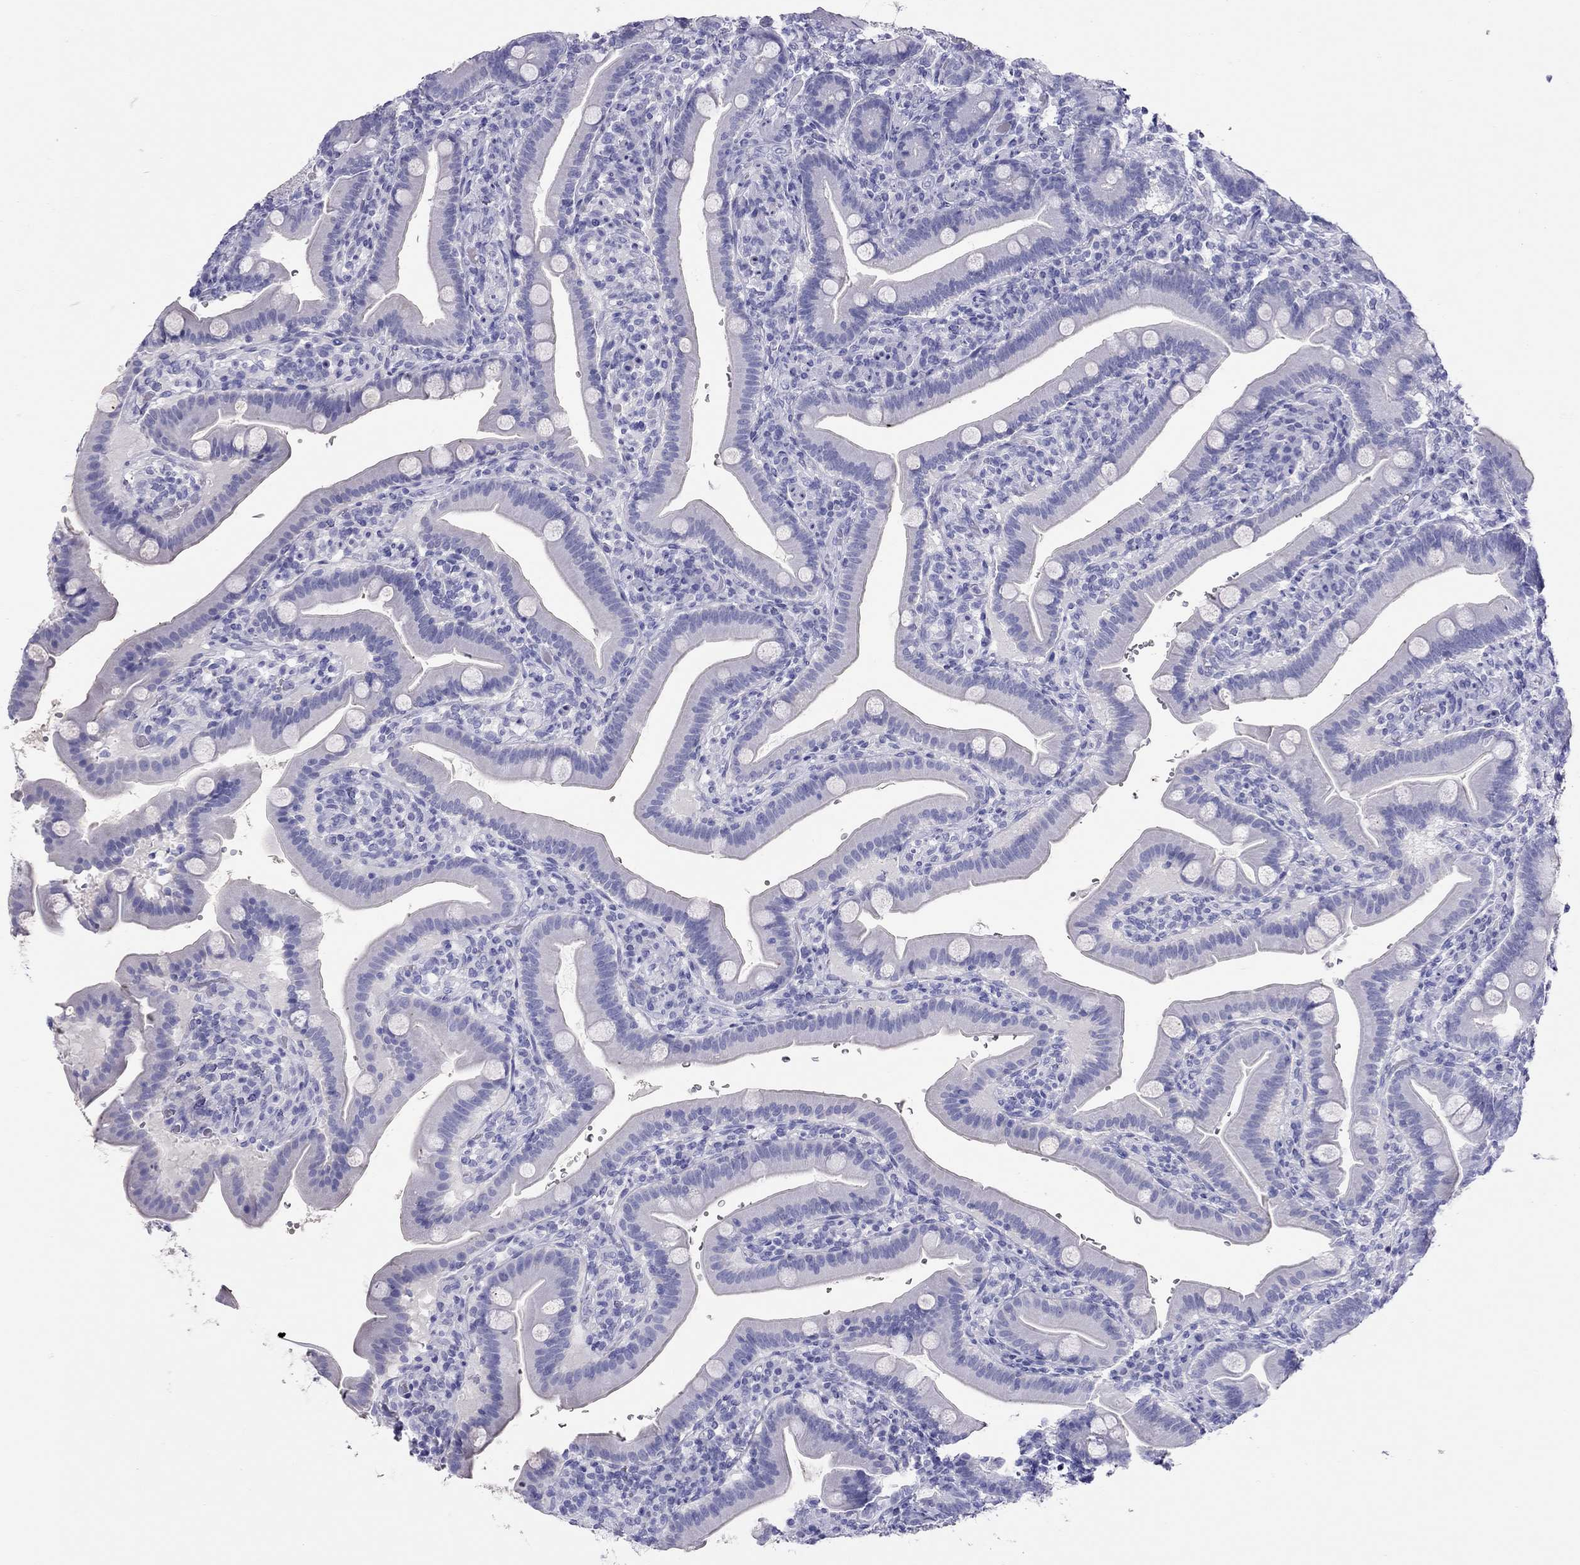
{"staining": {"intensity": "negative", "quantity": "none", "location": "none"}, "tissue": "small intestine", "cell_type": "Glandular cells", "image_type": "normal", "snomed": [{"axis": "morphology", "description": "Normal tissue, NOS"}, {"axis": "topography", "description": "Small intestine"}], "caption": "Immunohistochemistry histopathology image of normal small intestine: small intestine stained with DAB displays no significant protein positivity in glandular cells.", "gene": "PSMB11", "patient": {"sex": "male", "age": 66}}